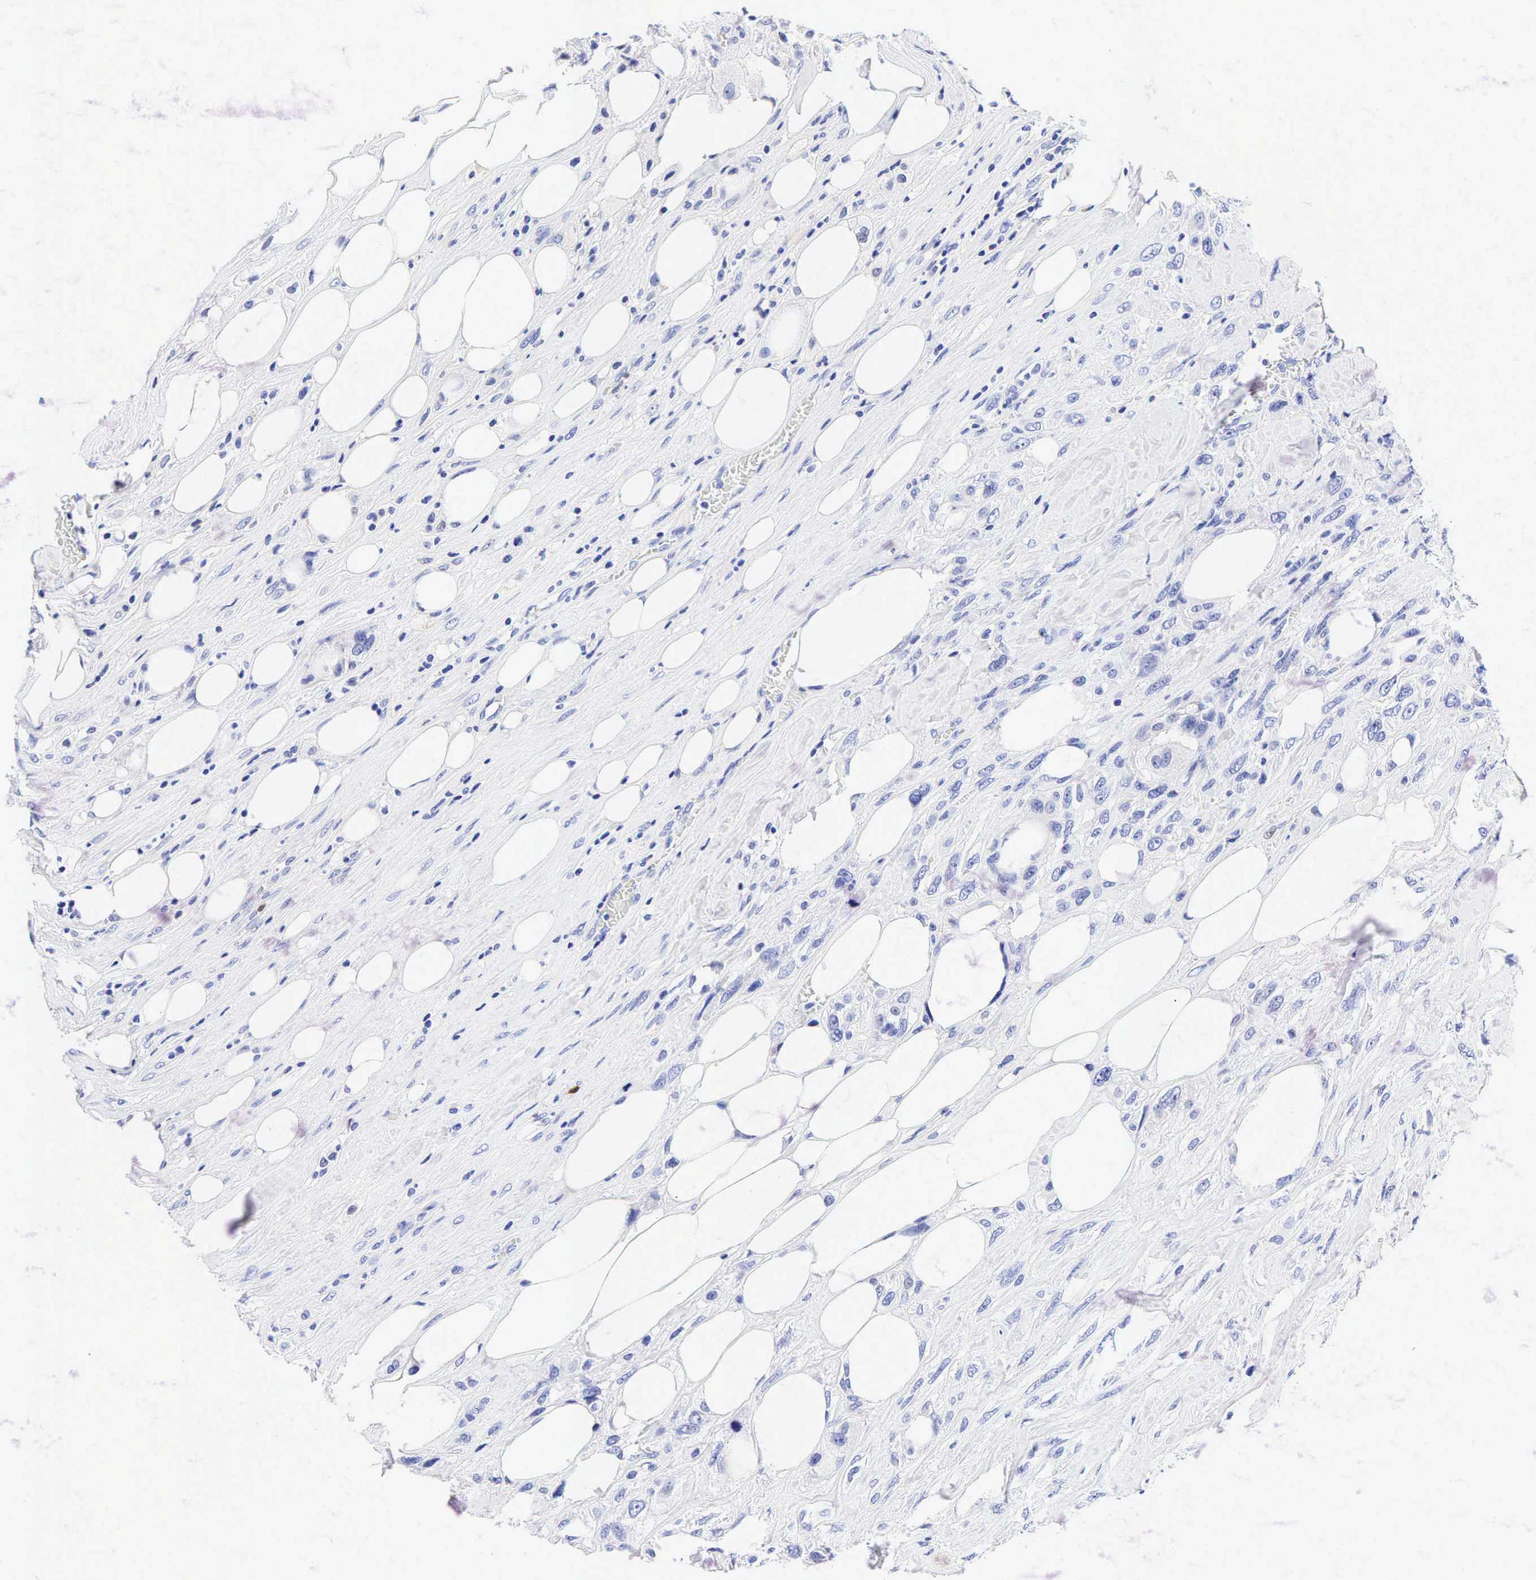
{"staining": {"intensity": "negative", "quantity": "none", "location": "none"}, "tissue": "breast cancer", "cell_type": "Tumor cells", "image_type": "cancer", "snomed": [{"axis": "morphology", "description": "Neoplasm, malignant, NOS"}, {"axis": "topography", "description": "Breast"}], "caption": "Protein analysis of neoplasm (malignant) (breast) reveals no significant positivity in tumor cells.", "gene": "TNFRSF8", "patient": {"sex": "female", "age": 50}}